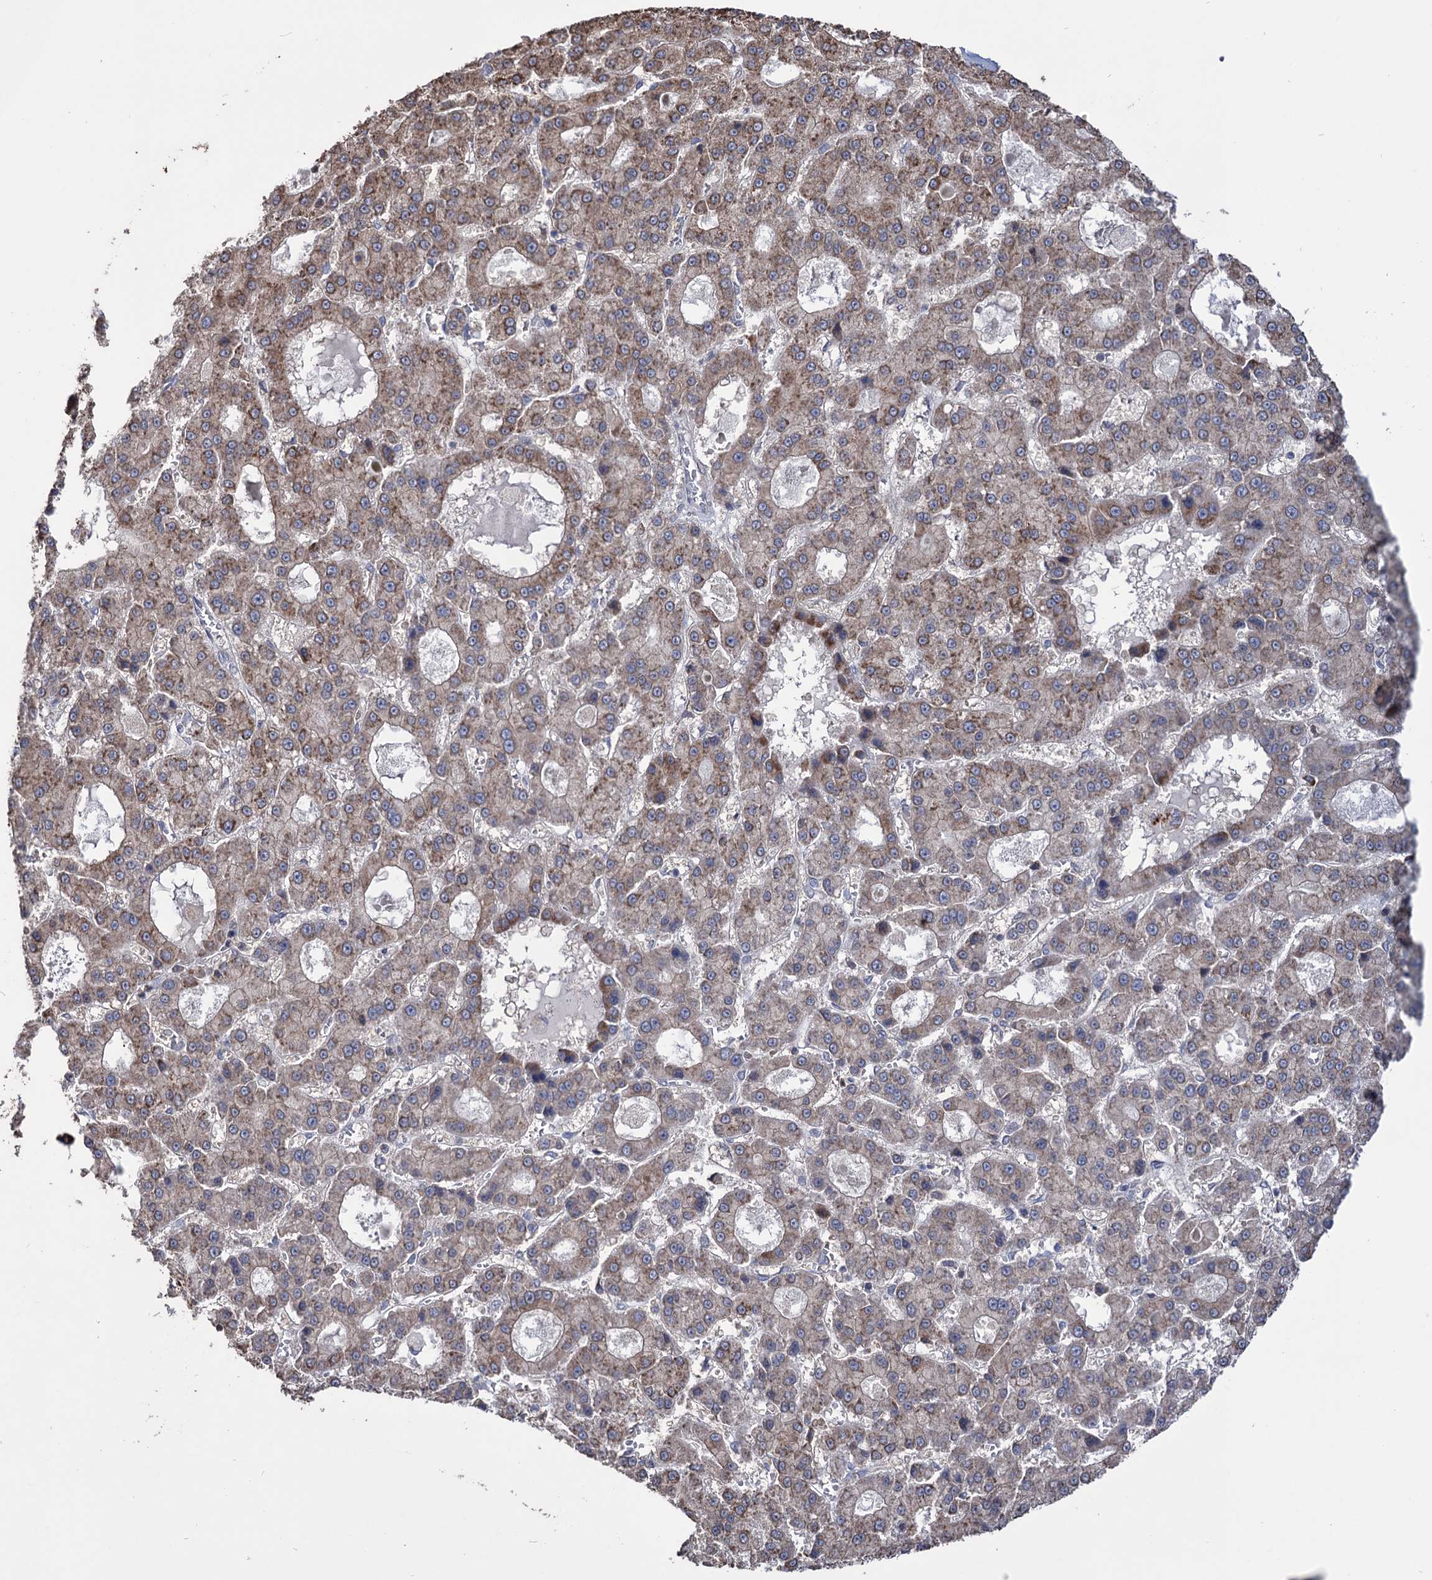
{"staining": {"intensity": "weak", "quantity": ">75%", "location": "cytoplasmic/membranous"}, "tissue": "liver cancer", "cell_type": "Tumor cells", "image_type": "cancer", "snomed": [{"axis": "morphology", "description": "Carcinoma, Hepatocellular, NOS"}, {"axis": "topography", "description": "Liver"}], "caption": "Tumor cells show weak cytoplasmic/membranous expression in about >75% of cells in liver cancer (hepatocellular carcinoma).", "gene": "CDAN1", "patient": {"sex": "male", "age": 70}}